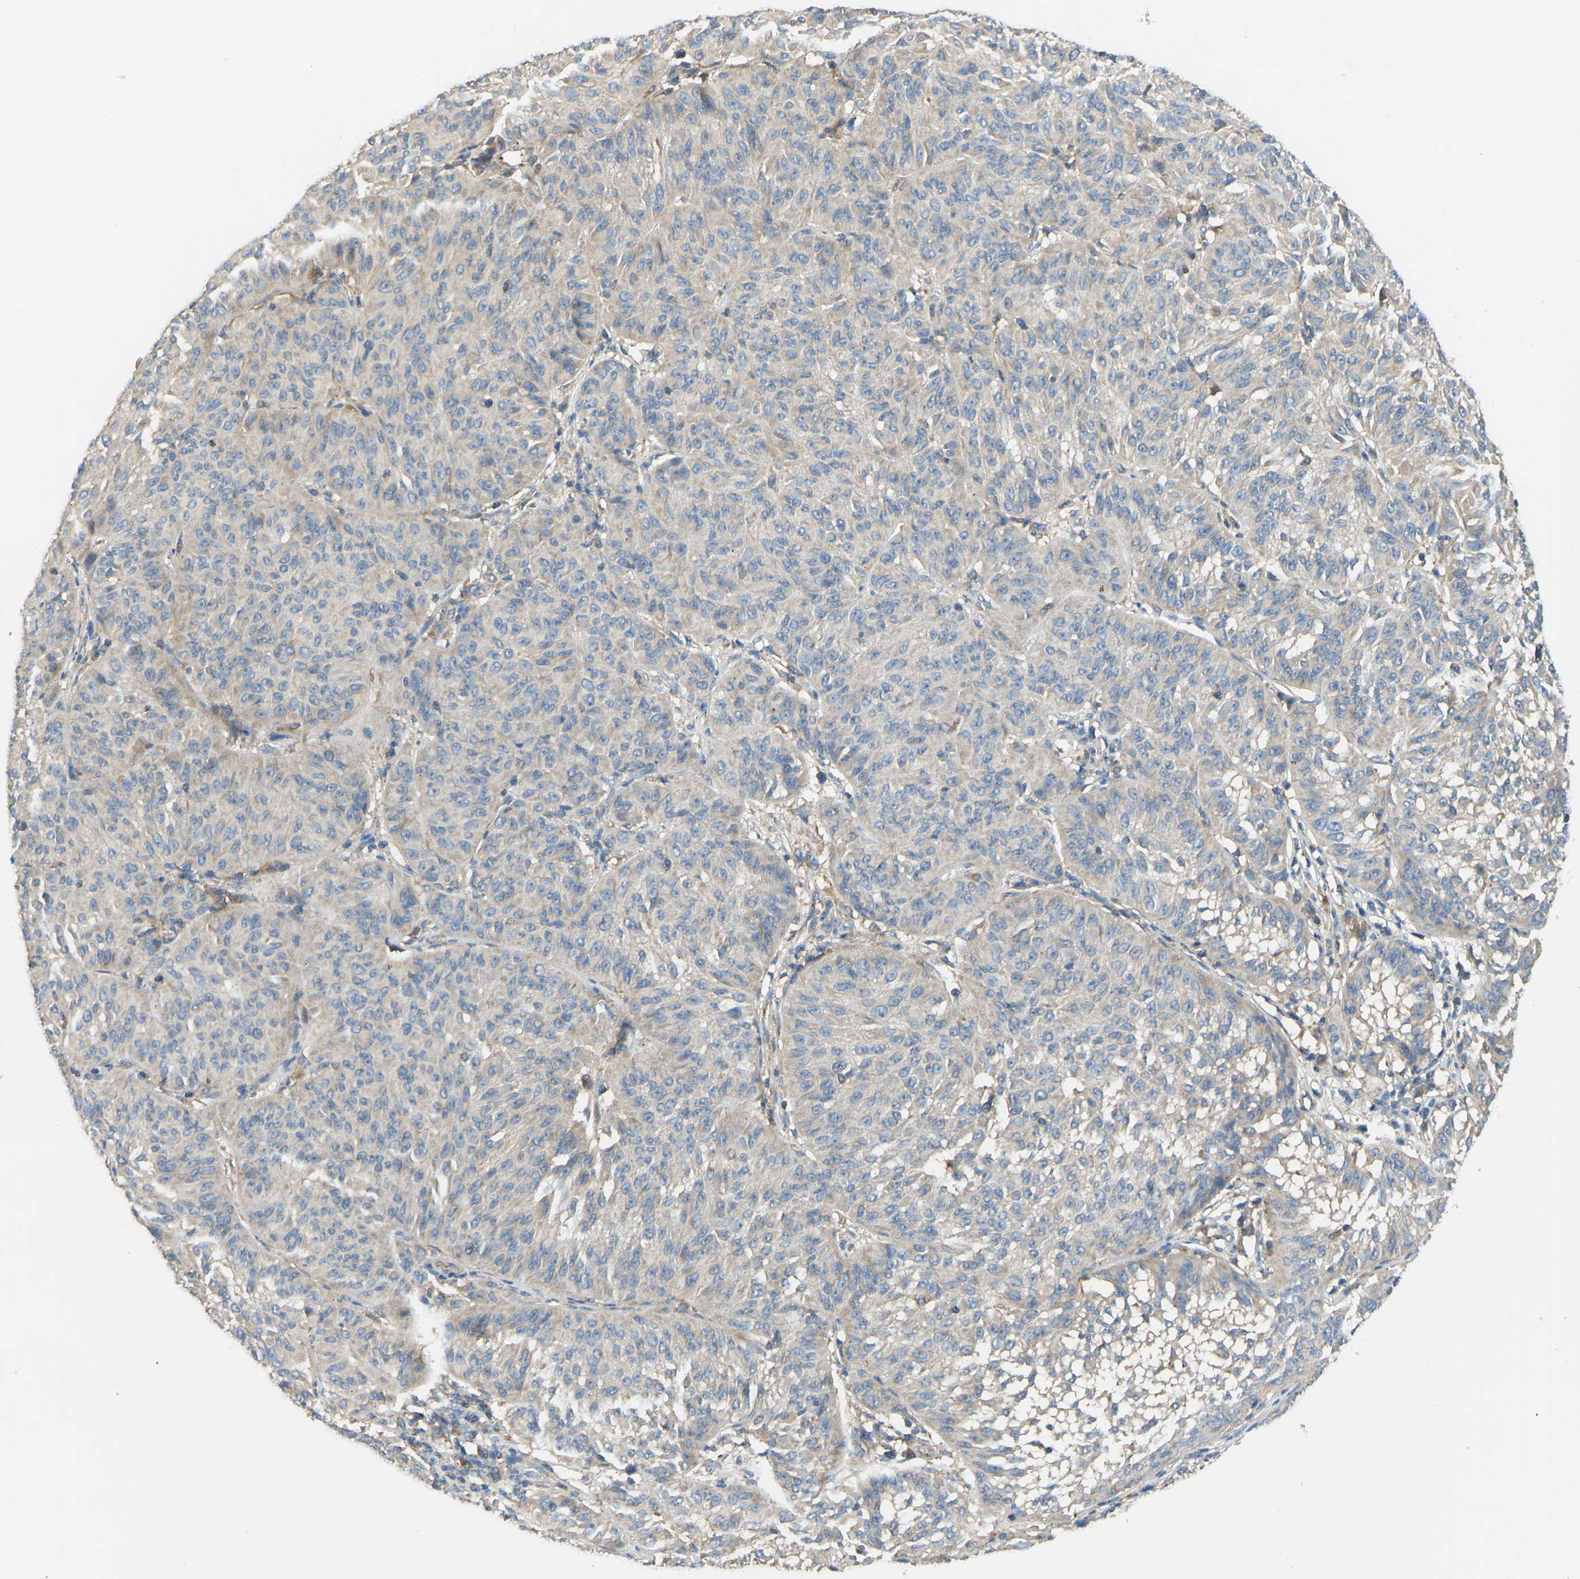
{"staining": {"intensity": "negative", "quantity": "none", "location": "none"}, "tissue": "melanoma", "cell_type": "Tumor cells", "image_type": "cancer", "snomed": [{"axis": "morphology", "description": "Malignant melanoma, NOS"}, {"axis": "topography", "description": "Skin"}], "caption": "This is an IHC image of human malignant melanoma. There is no positivity in tumor cells.", "gene": "RBP1", "patient": {"sex": "female", "age": 72}}